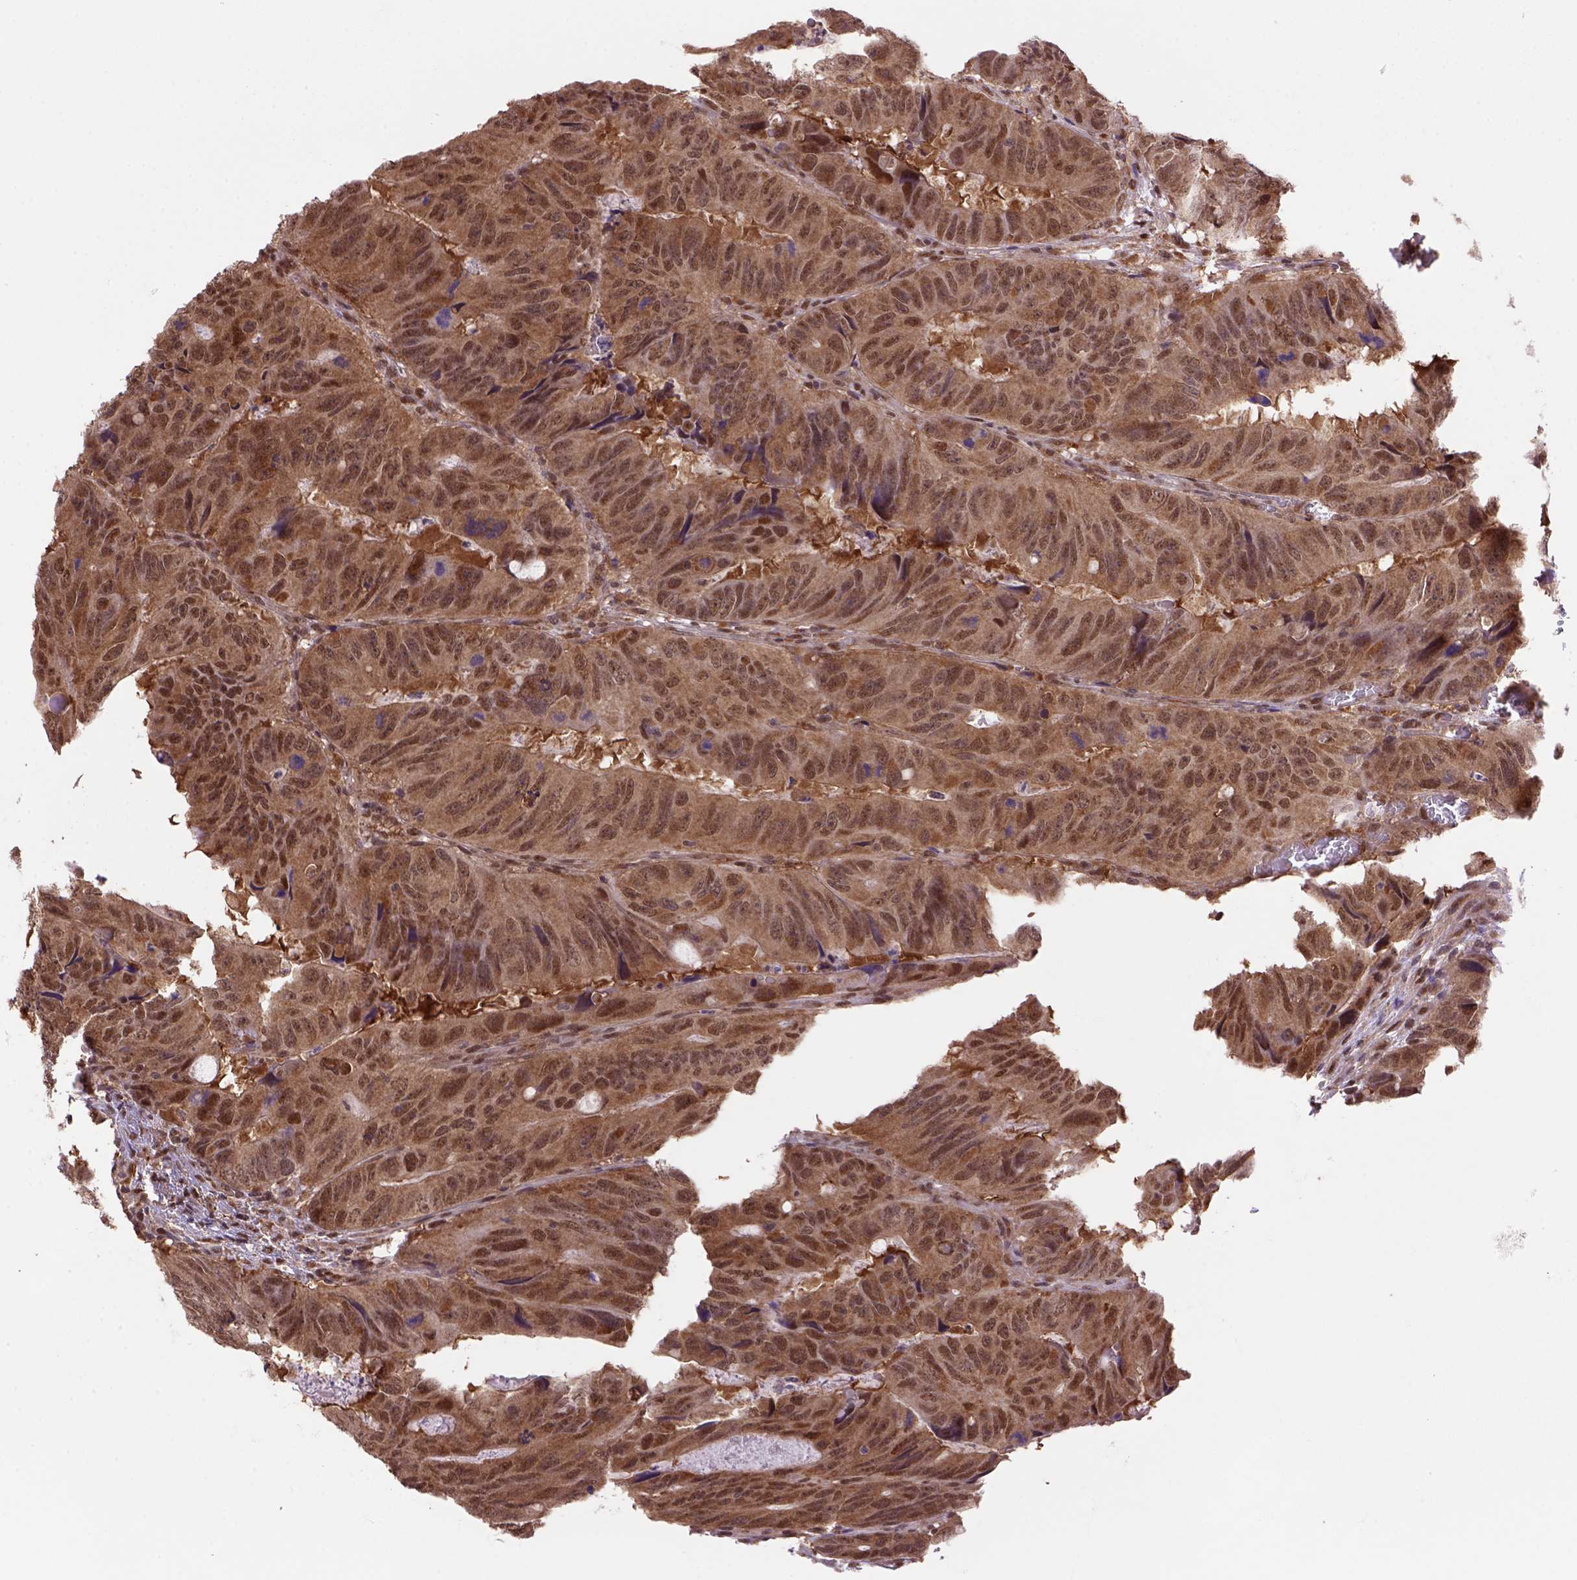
{"staining": {"intensity": "strong", "quantity": ">75%", "location": "cytoplasmic/membranous,nuclear"}, "tissue": "colorectal cancer", "cell_type": "Tumor cells", "image_type": "cancer", "snomed": [{"axis": "morphology", "description": "Adenocarcinoma, NOS"}, {"axis": "topography", "description": "Colon"}], "caption": "Immunohistochemistry histopathology image of adenocarcinoma (colorectal) stained for a protein (brown), which reveals high levels of strong cytoplasmic/membranous and nuclear expression in approximately >75% of tumor cells.", "gene": "PSMC2", "patient": {"sex": "male", "age": 79}}